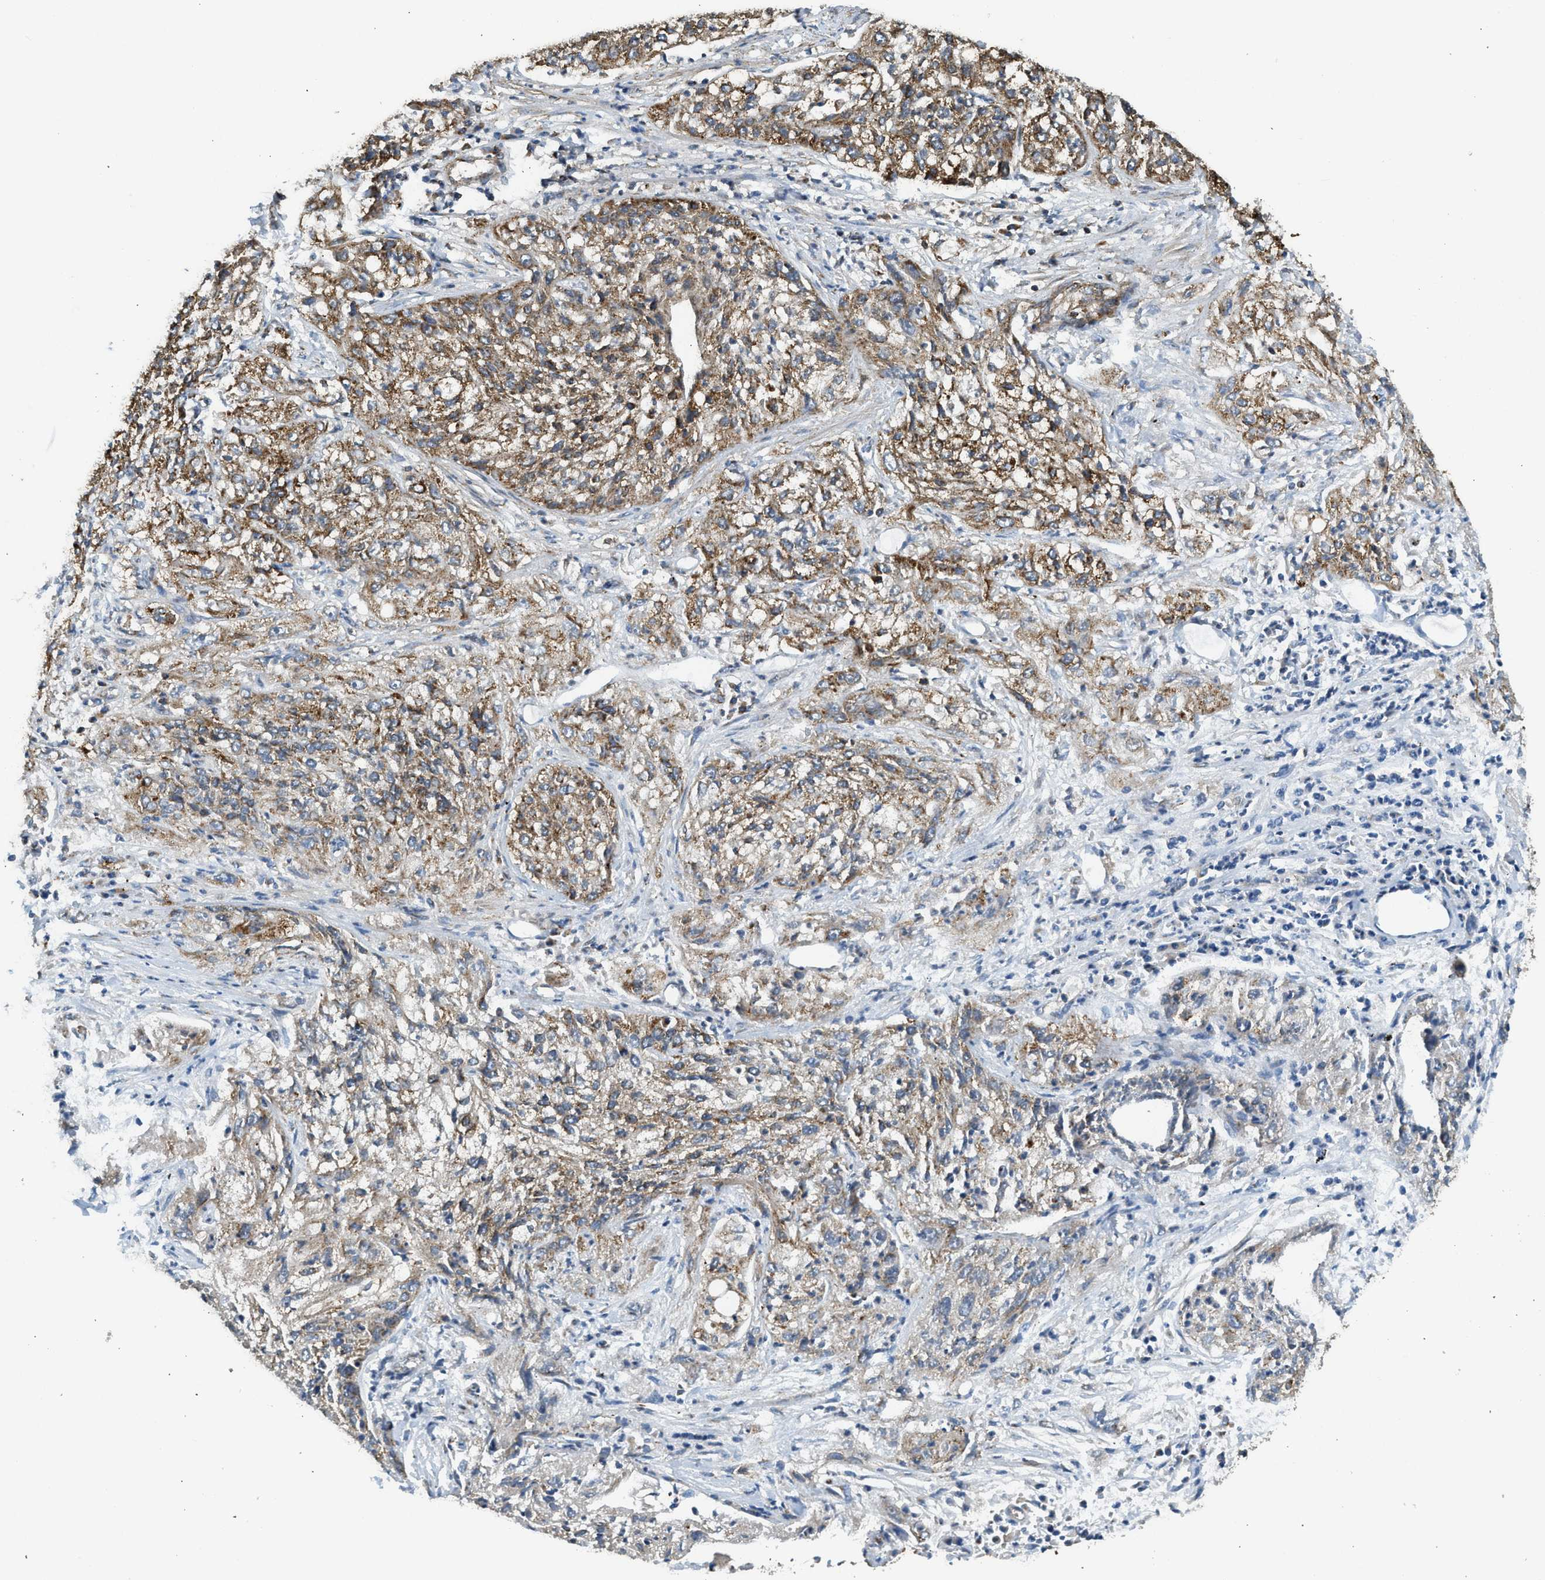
{"staining": {"intensity": "moderate", "quantity": ">75%", "location": "cytoplasmic/membranous"}, "tissue": "lung cancer", "cell_type": "Tumor cells", "image_type": "cancer", "snomed": [{"axis": "morphology", "description": "Inflammation, NOS"}, {"axis": "morphology", "description": "Squamous cell carcinoma, NOS"}, {"axis": "topography", "description": "Lymph node"}, {"axis": "topography", "description": "Soft tissue"}, {"axis": "topography", "description": "Lung"}], "caption": "Brown immunohistochemical staining in human lung squamous cell carcinoma reveals moderate cytoplasmic/membranous staining in approximately >75% of tumor cells.", "gene": "STARD3", "patient": {"sex": "male", "age": 66}}